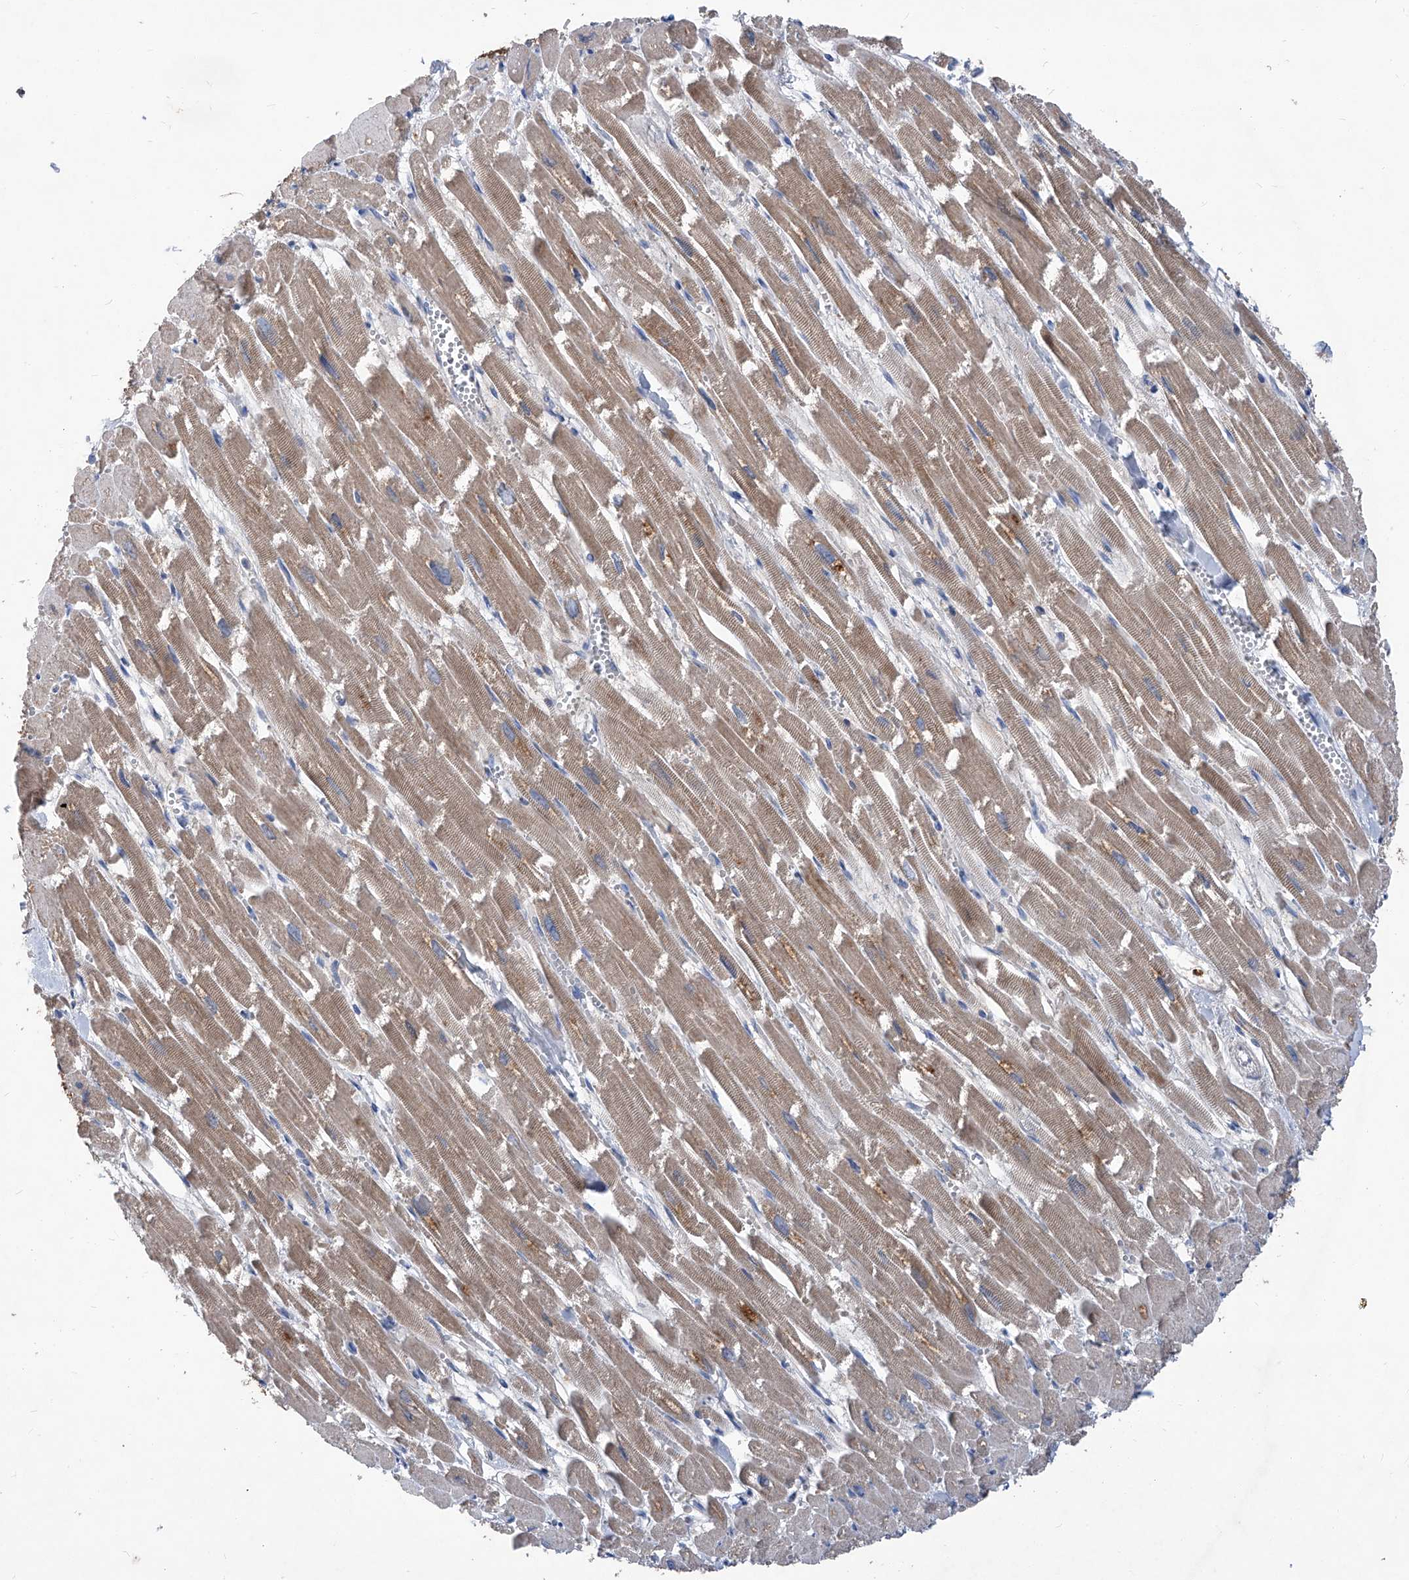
{"staining": {"intensity": "moderate", "quantity": ">75%", "location": "cytoplasmic/membranous"}, "tissue": "heart muscle", "cell_type": "Cardiomyocytes", "image_type": "normal", "snomed": [{"axis": "morphology", "description": "Normal tissue, NOS"}, {"axis": "topography", "description": "Heart"}], "caption": "This is an image of IHC staining of unremarkable heart muscle, which shows moderate staining in the cytoplasmic/membranous of cardiomyocytes.", "gene": "EPHA8", "patient": {"sex": "male", "age": 54}}